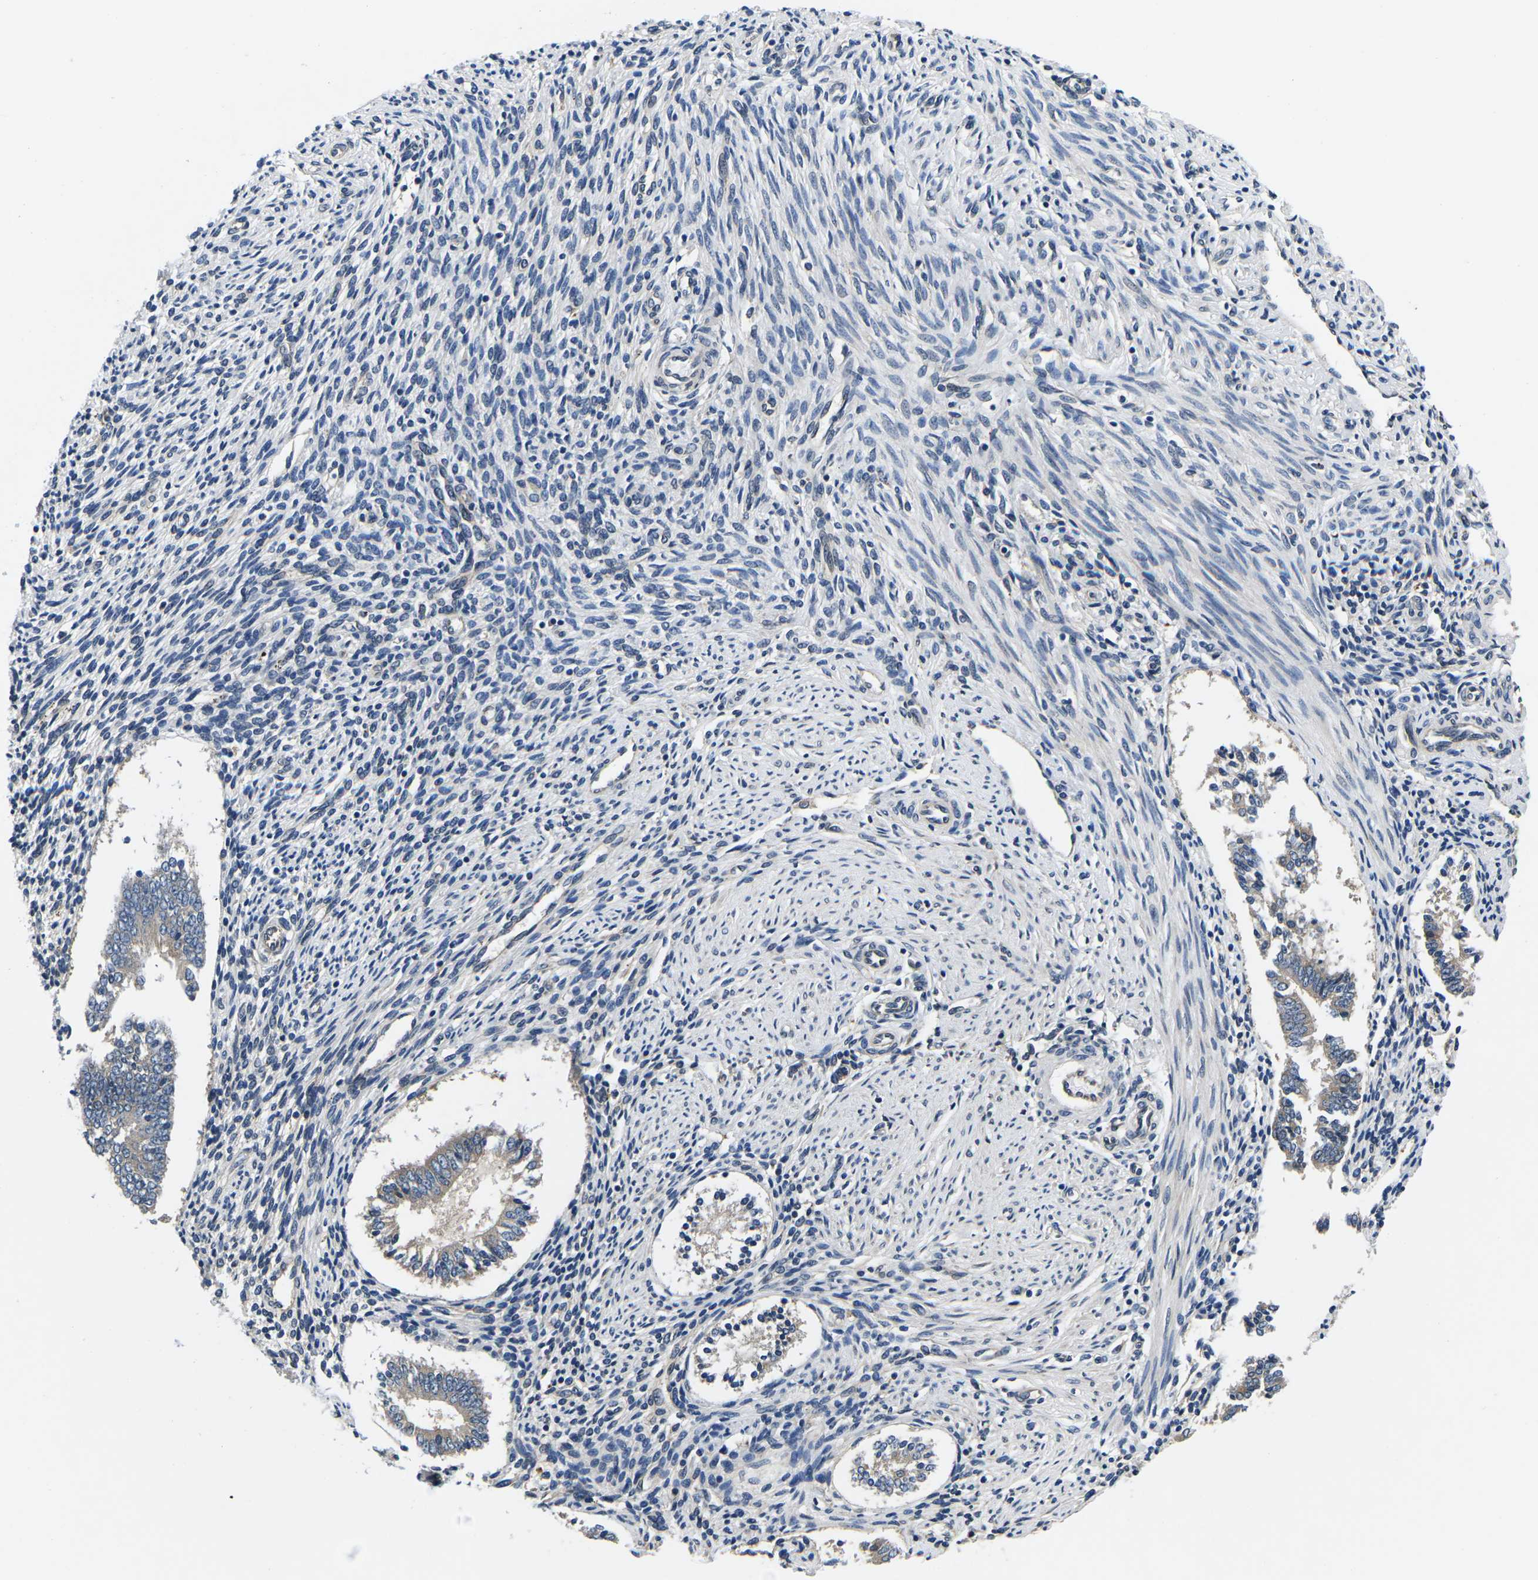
{"staining": {"intensity": "negative", "quantity": "none", "location": "none"}, "tissue": "endometrium", "cell_type": "Cells in endometrial stroma", "image_type": "normal", "snomed": [{"axis": "morphology", "description": "Normal tissue, NOS"}, {"axis": "topography", "description": "Endometrium"}], "caption": "Immunohistochemistry (IHC) image of unremarkable endometrium stained for a protein (brown), which demonstrates no positivity in cells in endometrial stroma.", "gene": "SNX10", "patient": {"sex": "female", "age": 42}}